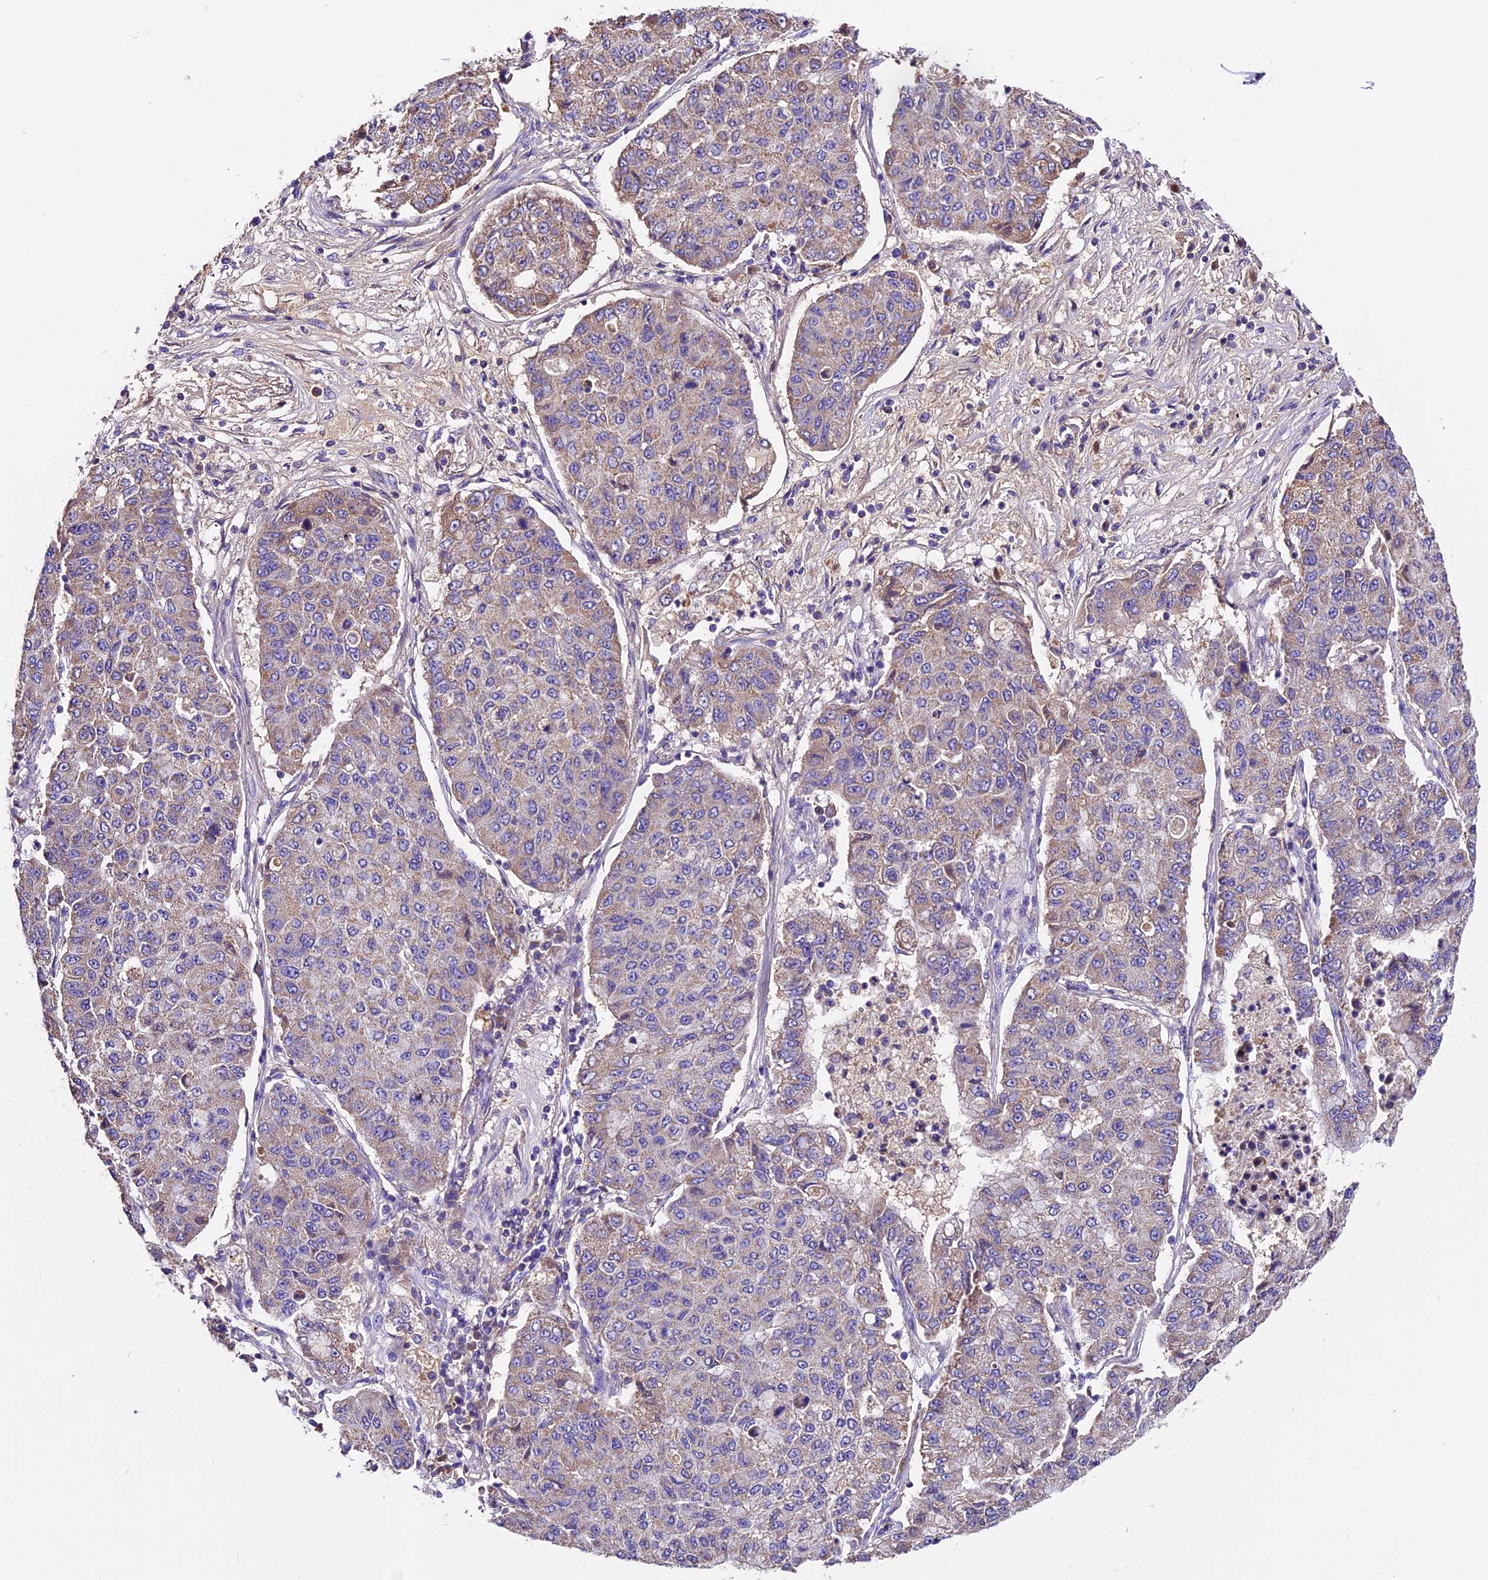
{"staining": {"intensity": "weak", "quantity": "25%-75%", "location": "cytoplasmic/membranous"}, "tissue": "lung cancer", "cell_type": "Tumor cells", "image_type": "cancer", "snomed": [{"axis": "morphology", "description": "Squamous cell carcinoma, NOS"}, {"axis": "topography", "description": "Lung"}], "caption": "Weak cytoplasmic/membranous staining for a protein is appreciated in about 25%-75% of tumor cells of lung cancer (squamous cell carcinoma) using immunohistochemistry (IHC).", "gene": "SIX5", "patient": {"sex": "male", "age": 74}}